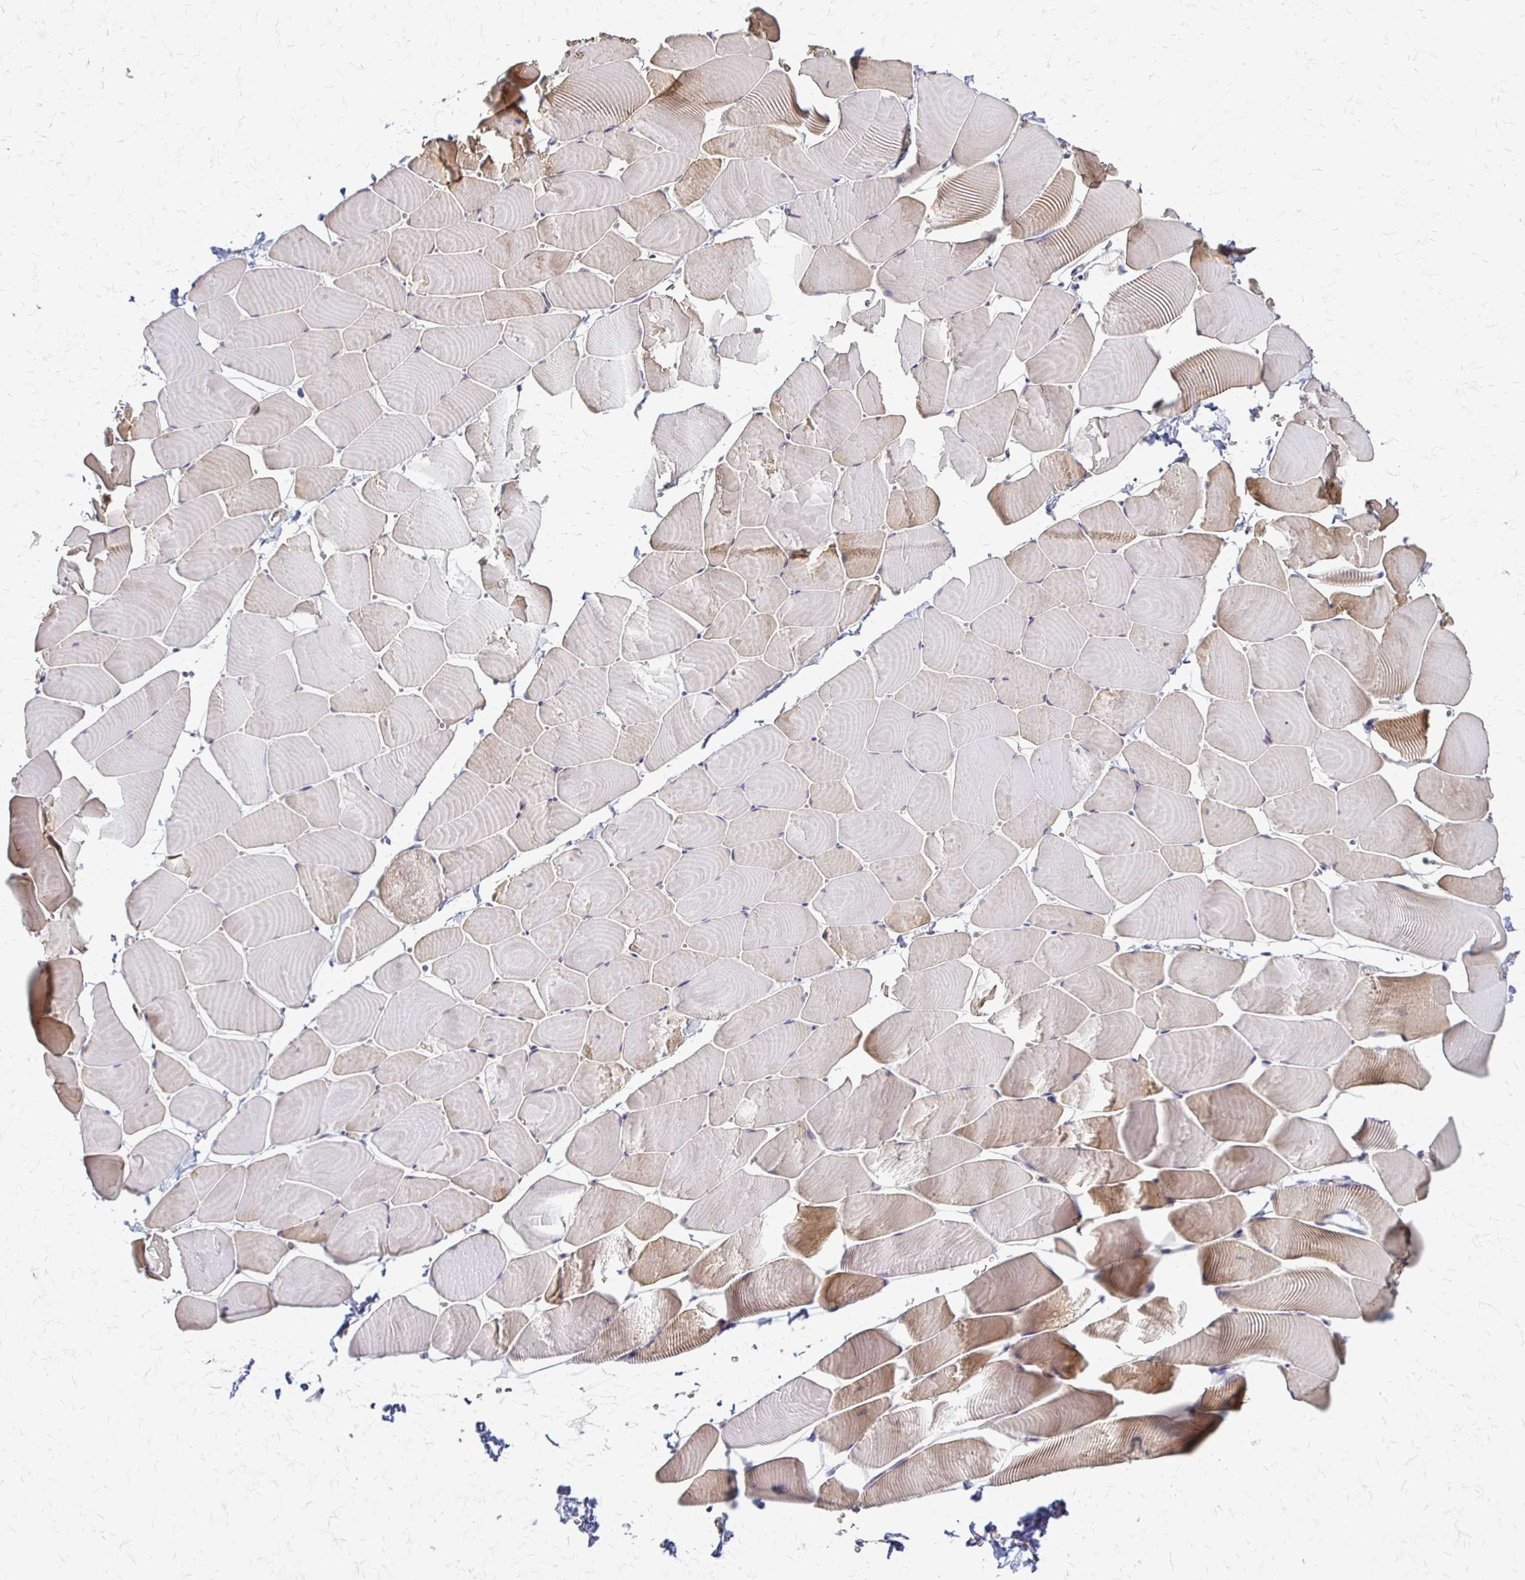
{"staining": {"intensity": "strong", "quantity": "<25%", "location": "cytoplasmic/membranous"}, "tissue": "skeletal muscle", "cell_type": "Myocytes", "image_type": "normal", "snomed": [{"axis": "morphology", "description": "Normal tissue, NOS"}, {"axis": "topography", "description": "Skeletal muscle"}], "caption": "The histopathology image demonstrates staining of normal skeletal muscle, revealing strong cytoplasmic/membranous protein positivity (brown color) within myocytes.", "gene": "SLC9A9", "patient": {"sex": "male", "age": 25}}